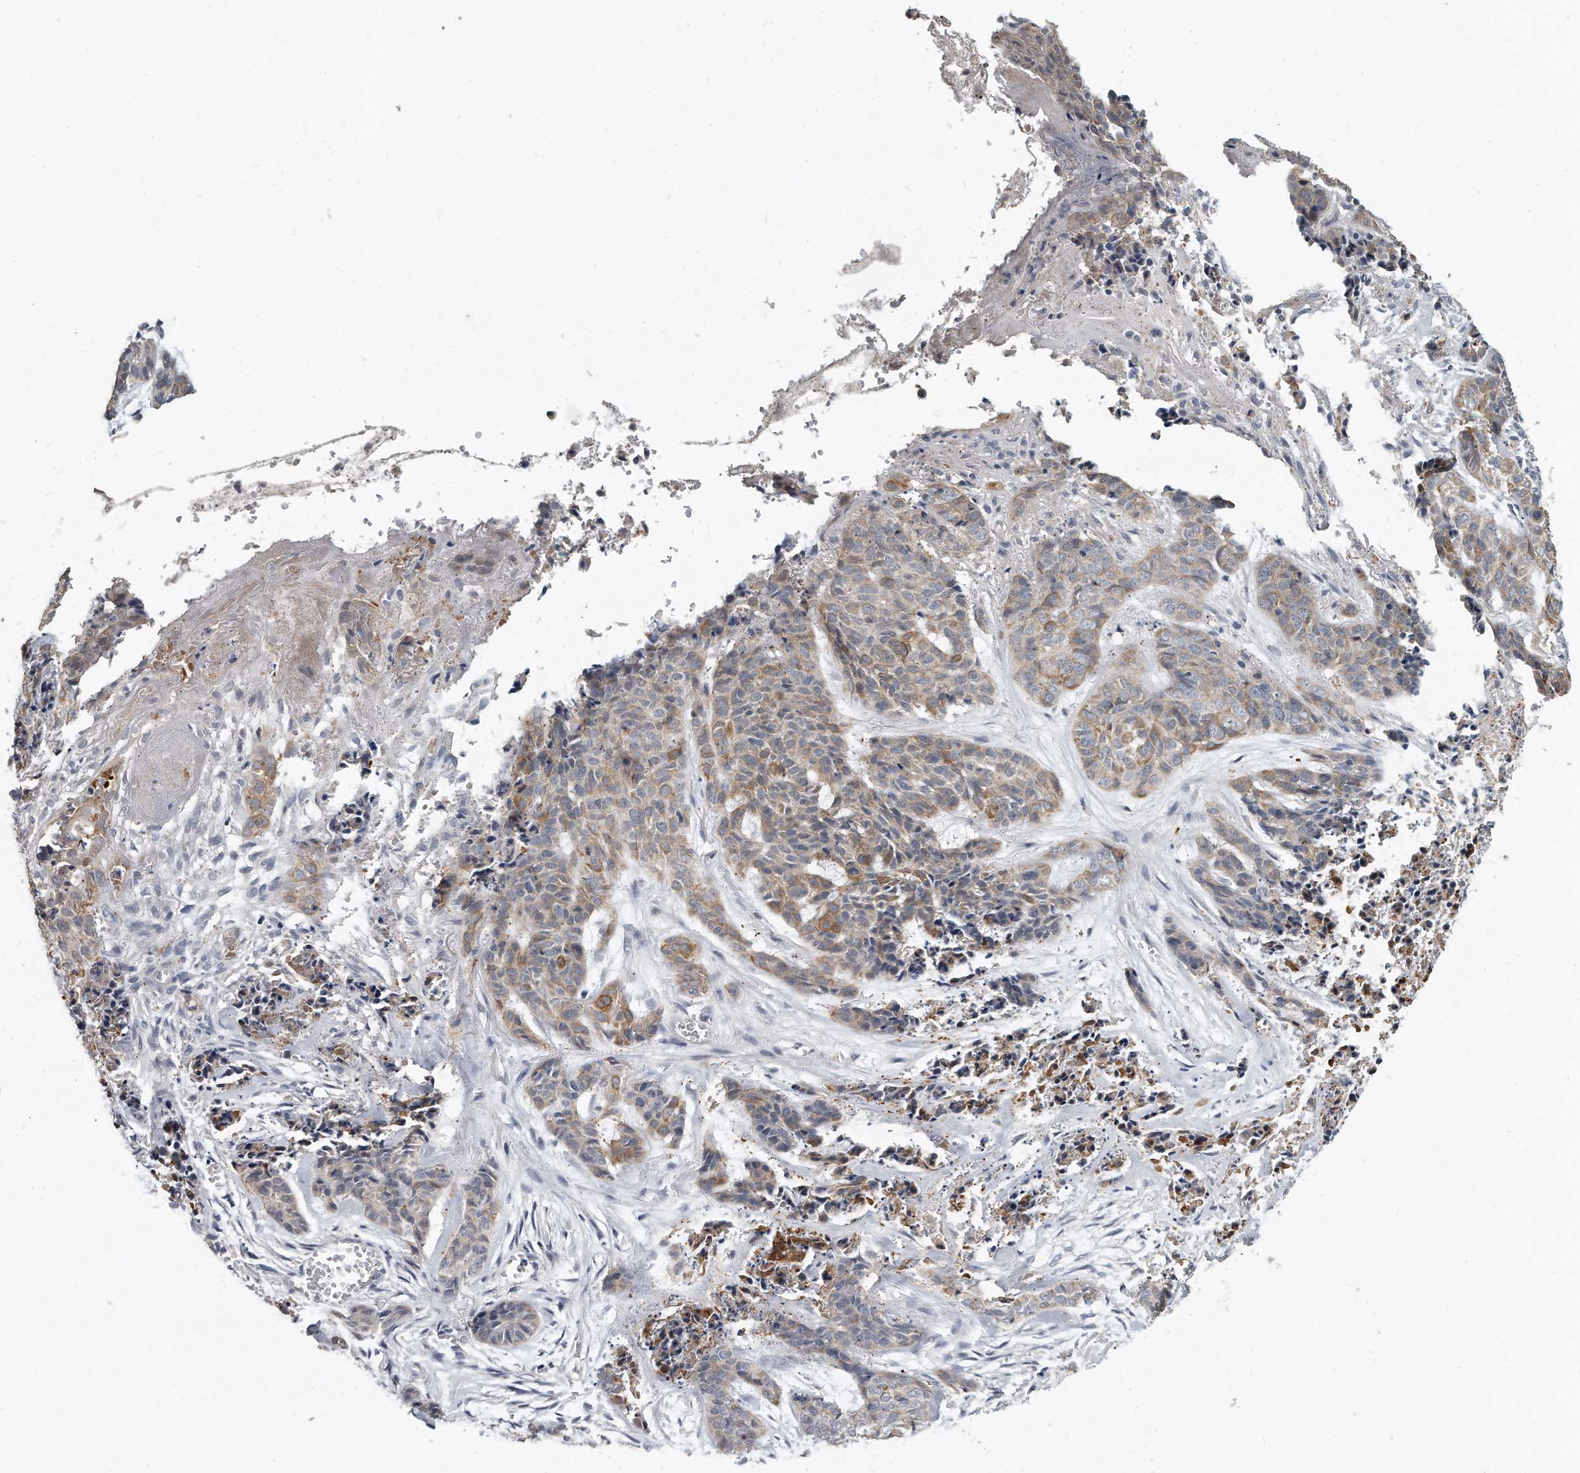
{"staining": {"intensity": "moderate", "quantity": "25%-75%", "location": "cytoplasmic/membranous"}, "tissue": "skin cancer", "cell_type": "Tumor cells", "image_type": "cancer", "snomed": [{"axis": "morphology", "description": "Basal cell carcinoma"}, {"axis": "topography", "description": "Skin"}], "caption": "Protein staining of skin basal cell carcinoma tissue demonstrates moderate cytoplasmic/membranous positivity in approximately 25%-75% of tumor cells.", "gene": "KLHL7", "patient": {"sex": "female", "age": 64}}